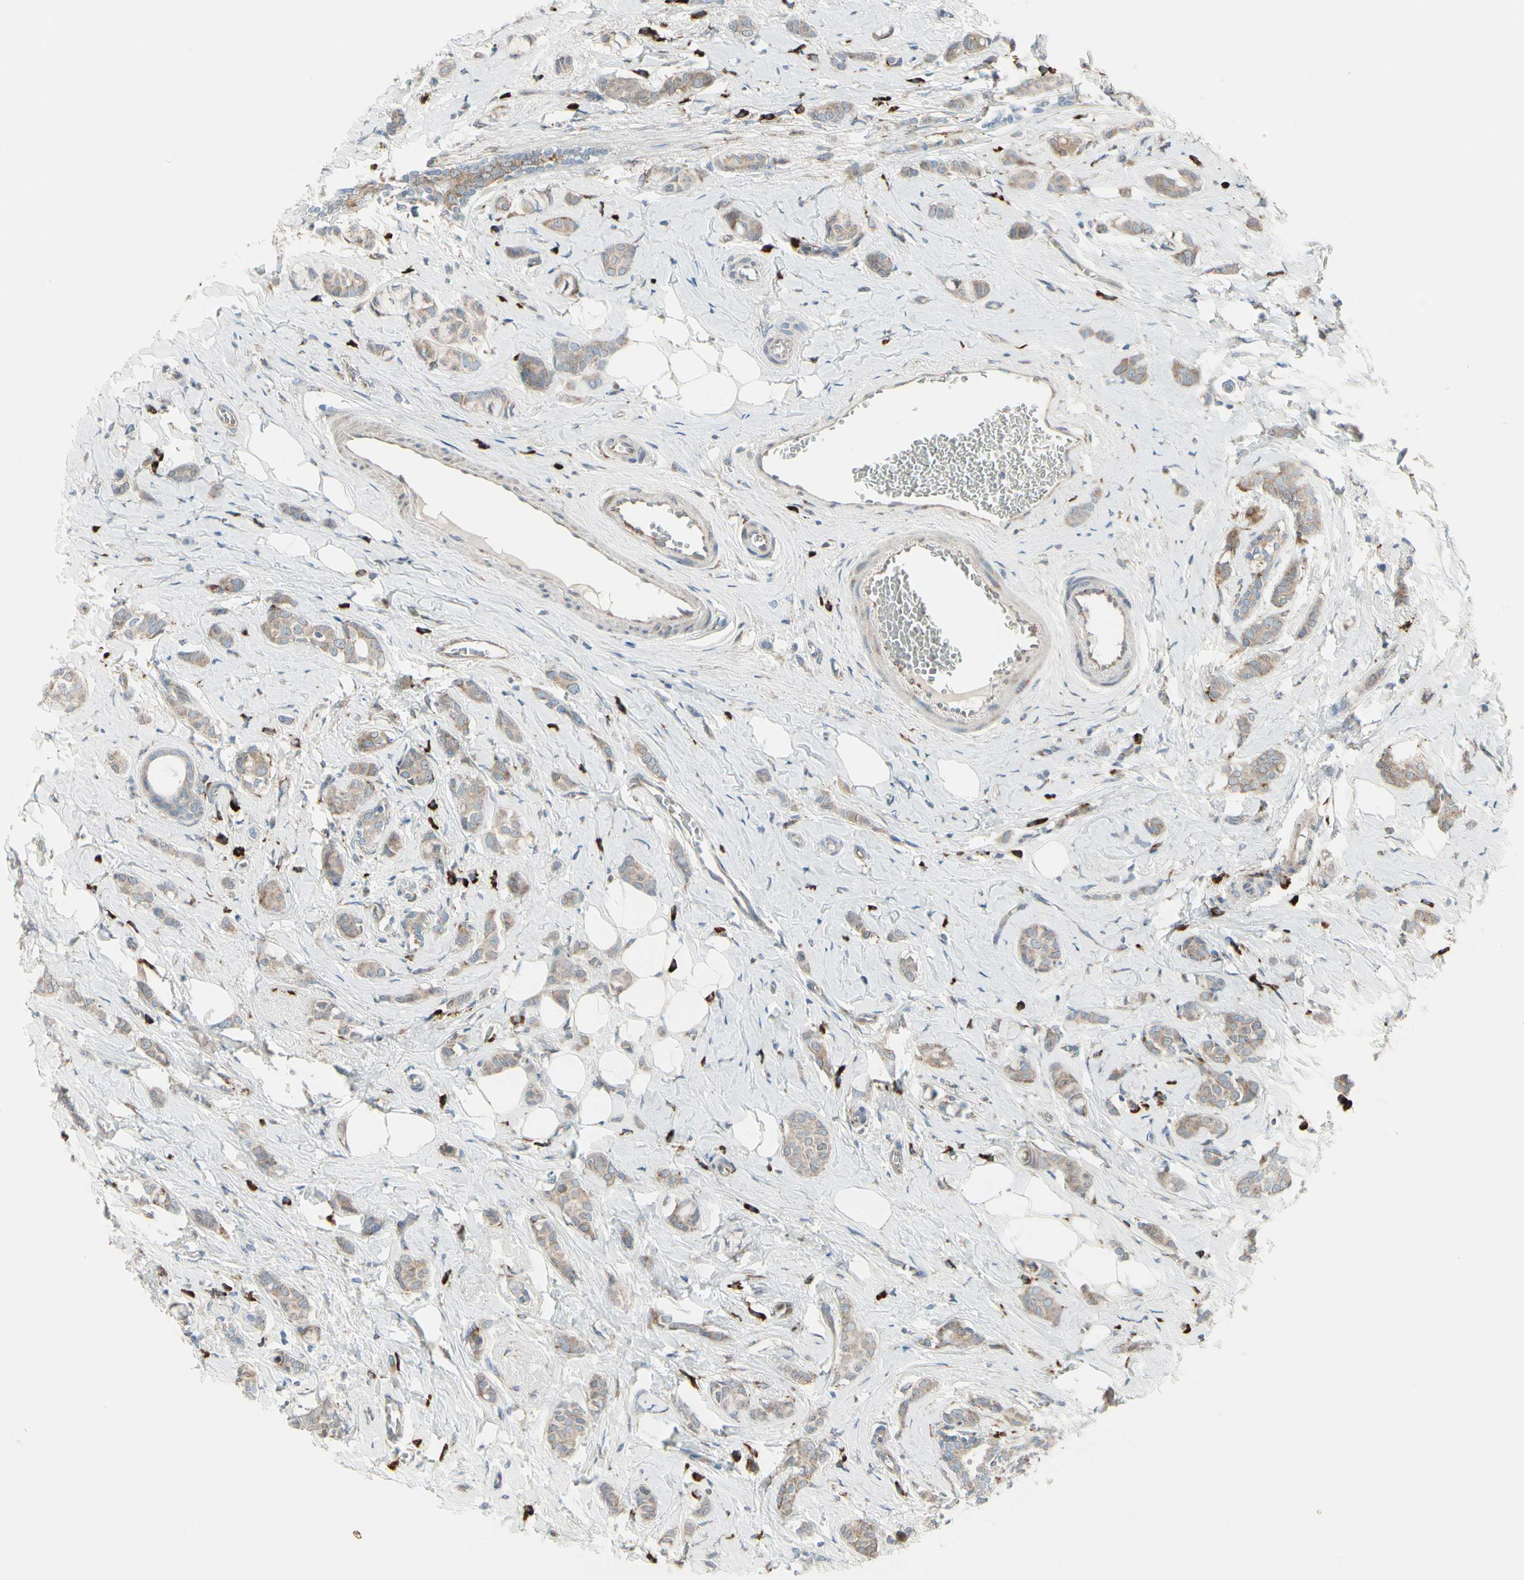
{"staining": {"intensity": "weak", "quantity": ">75%", "location": "cytoplasmic/membranous"}, "tissue": "breast cancer", "cell_type": "Tumor cells", "image_type": "cancer", "snomed": [{"axis": "morphology", "description": "Lobular carcinoma"}, {"axis": "topography", "description": "Breast"}], "caption": "About >75% of tumor cells in breast cancer (lobular carcinoma) exhibit weak cytoplasmic/membranous protein expression as visualized by brown immunohistochemical staining.", "gene": "FNDC3A", "patient": {"sex": "female", "age": 60}}